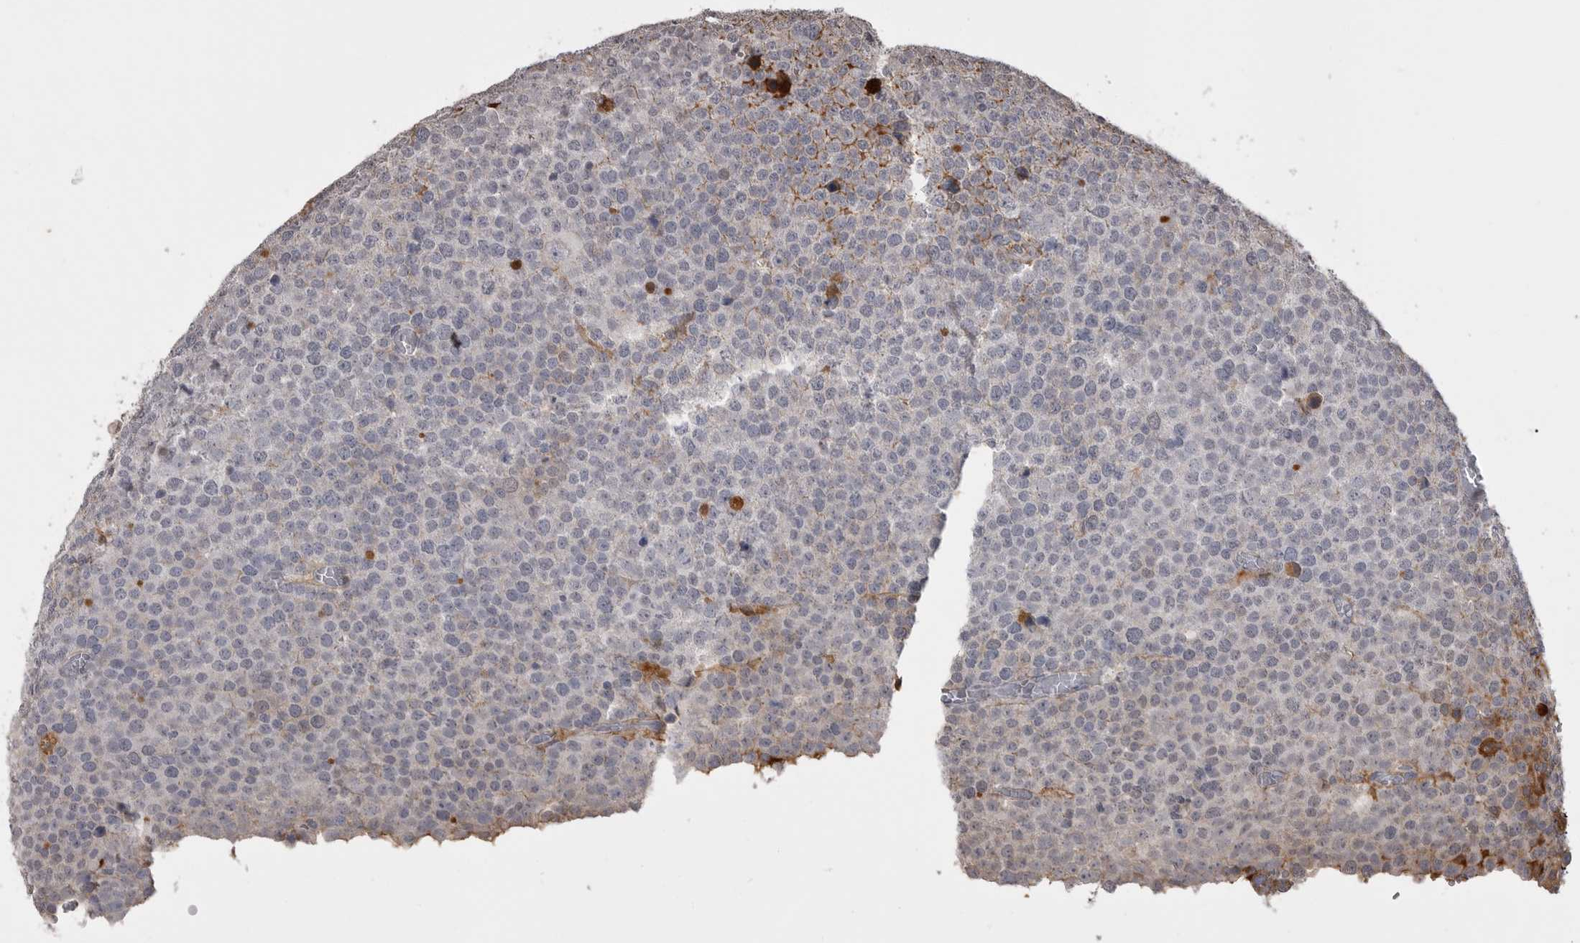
{"staining": {"intensity": "negative", "quantity": "none", "location": "none"}, "tissue": "testis cancer", "cell_type": "Tumor cells", "image_type": "cancer", "snomed": [{"axis": "morphology", "description": "Seminoma, NOS"}, {"axis": "topography", "description": "Testis"}], "caption": "The image reveals no staining of tumor cells in testis cancer (seminoma).", "gene": "AHSG", "patient": {"sex": "male", "age": 71}}